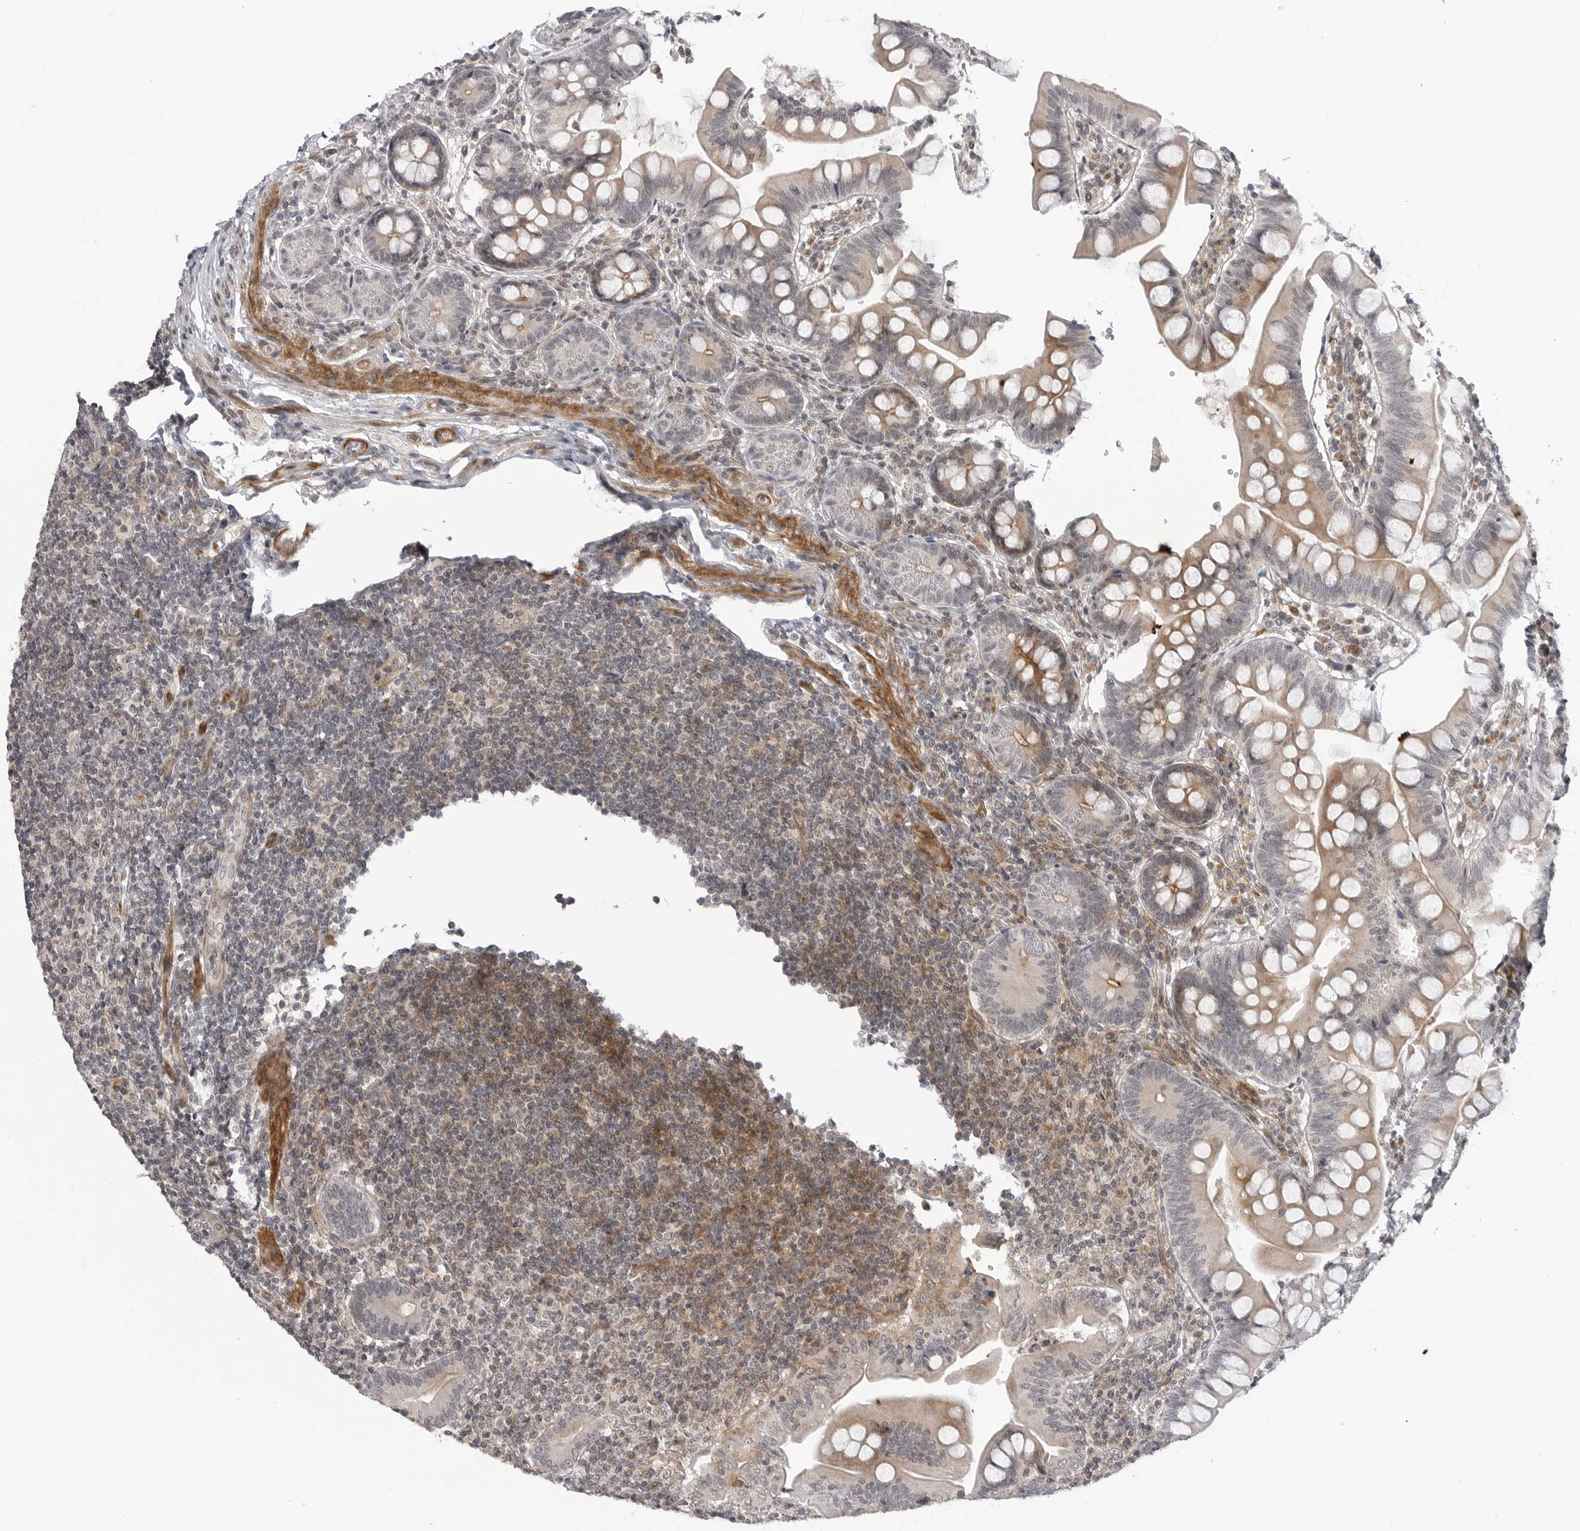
{"staining": {"intensity": "moderate", "quantity": "<25%", "location": "cytoplasmic/membranous"}, "tissue": "small intestine", "cell_type": "Glandular cells", "image_type": "normal", "snomed": [{"axis": "morphology", "description": "Normal tissue, NOS"}, {"axis": "topography", "description": "Small intestine"}], "caption": "A low amount of moderate cytoplasmic/membranous positivity is seen in approximately <25% of glandular cells in normal small intestine.", "gene": "ADAMTS5", "patient": {"sex": "male", "age": 7}}